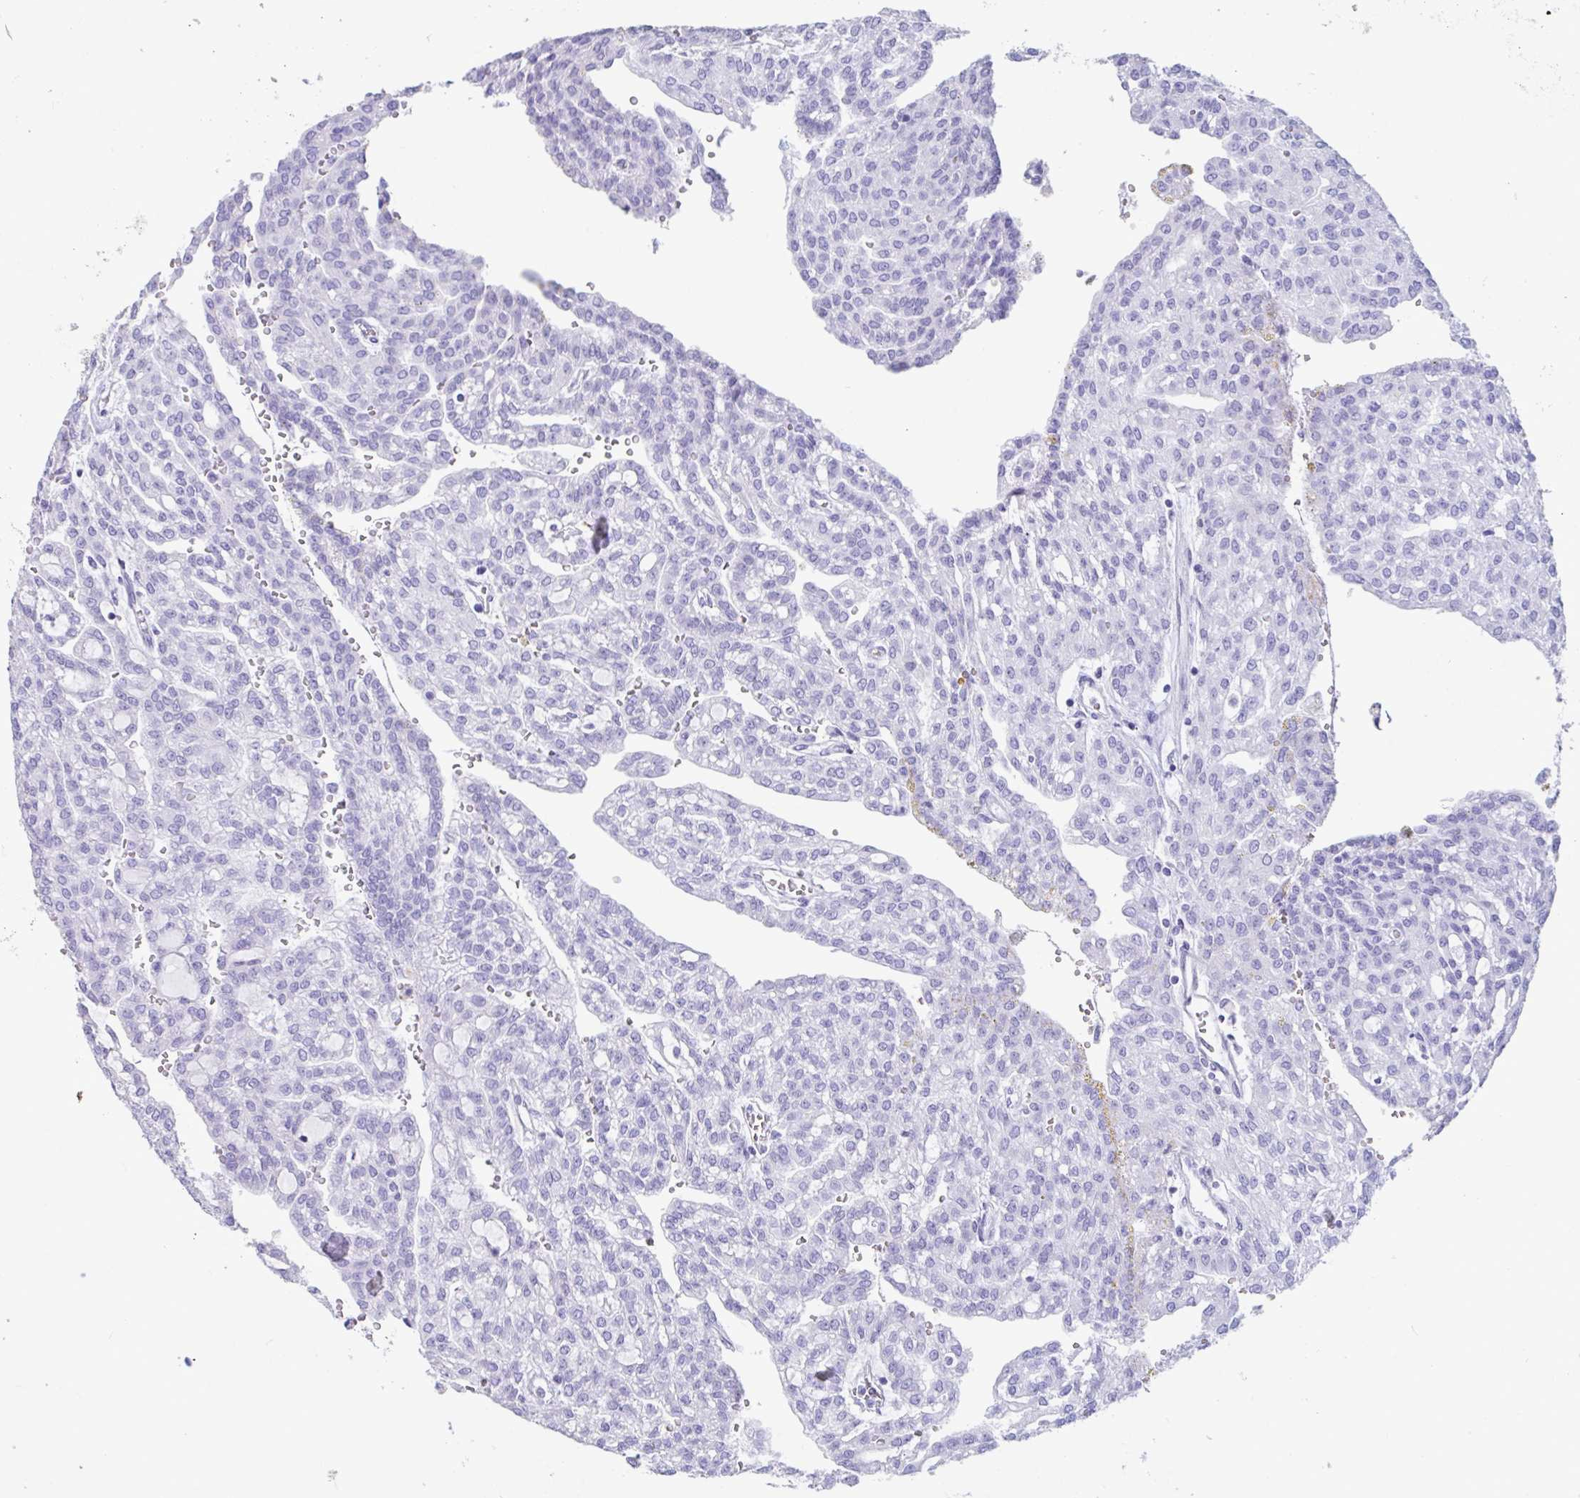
{"staining": {"intensity": "negative", "quantity": "none", "location": "none"}, "tissue": "renal cancer", "cell_type": "Tumor cells", "image_type": "cancer", "snomed": [{"axis": "morphology", "description": "Adenocarcinoma, NOS"}, {"axis": "topography", "description": "Kidney"}], "caption": "This is an immunohistochemistry photomicrograph of human adenocarcinoma (renal). There is no staining in tumor cells.", "gene": "TNNC1", "patient": {"sex": "male", "age": 63}}